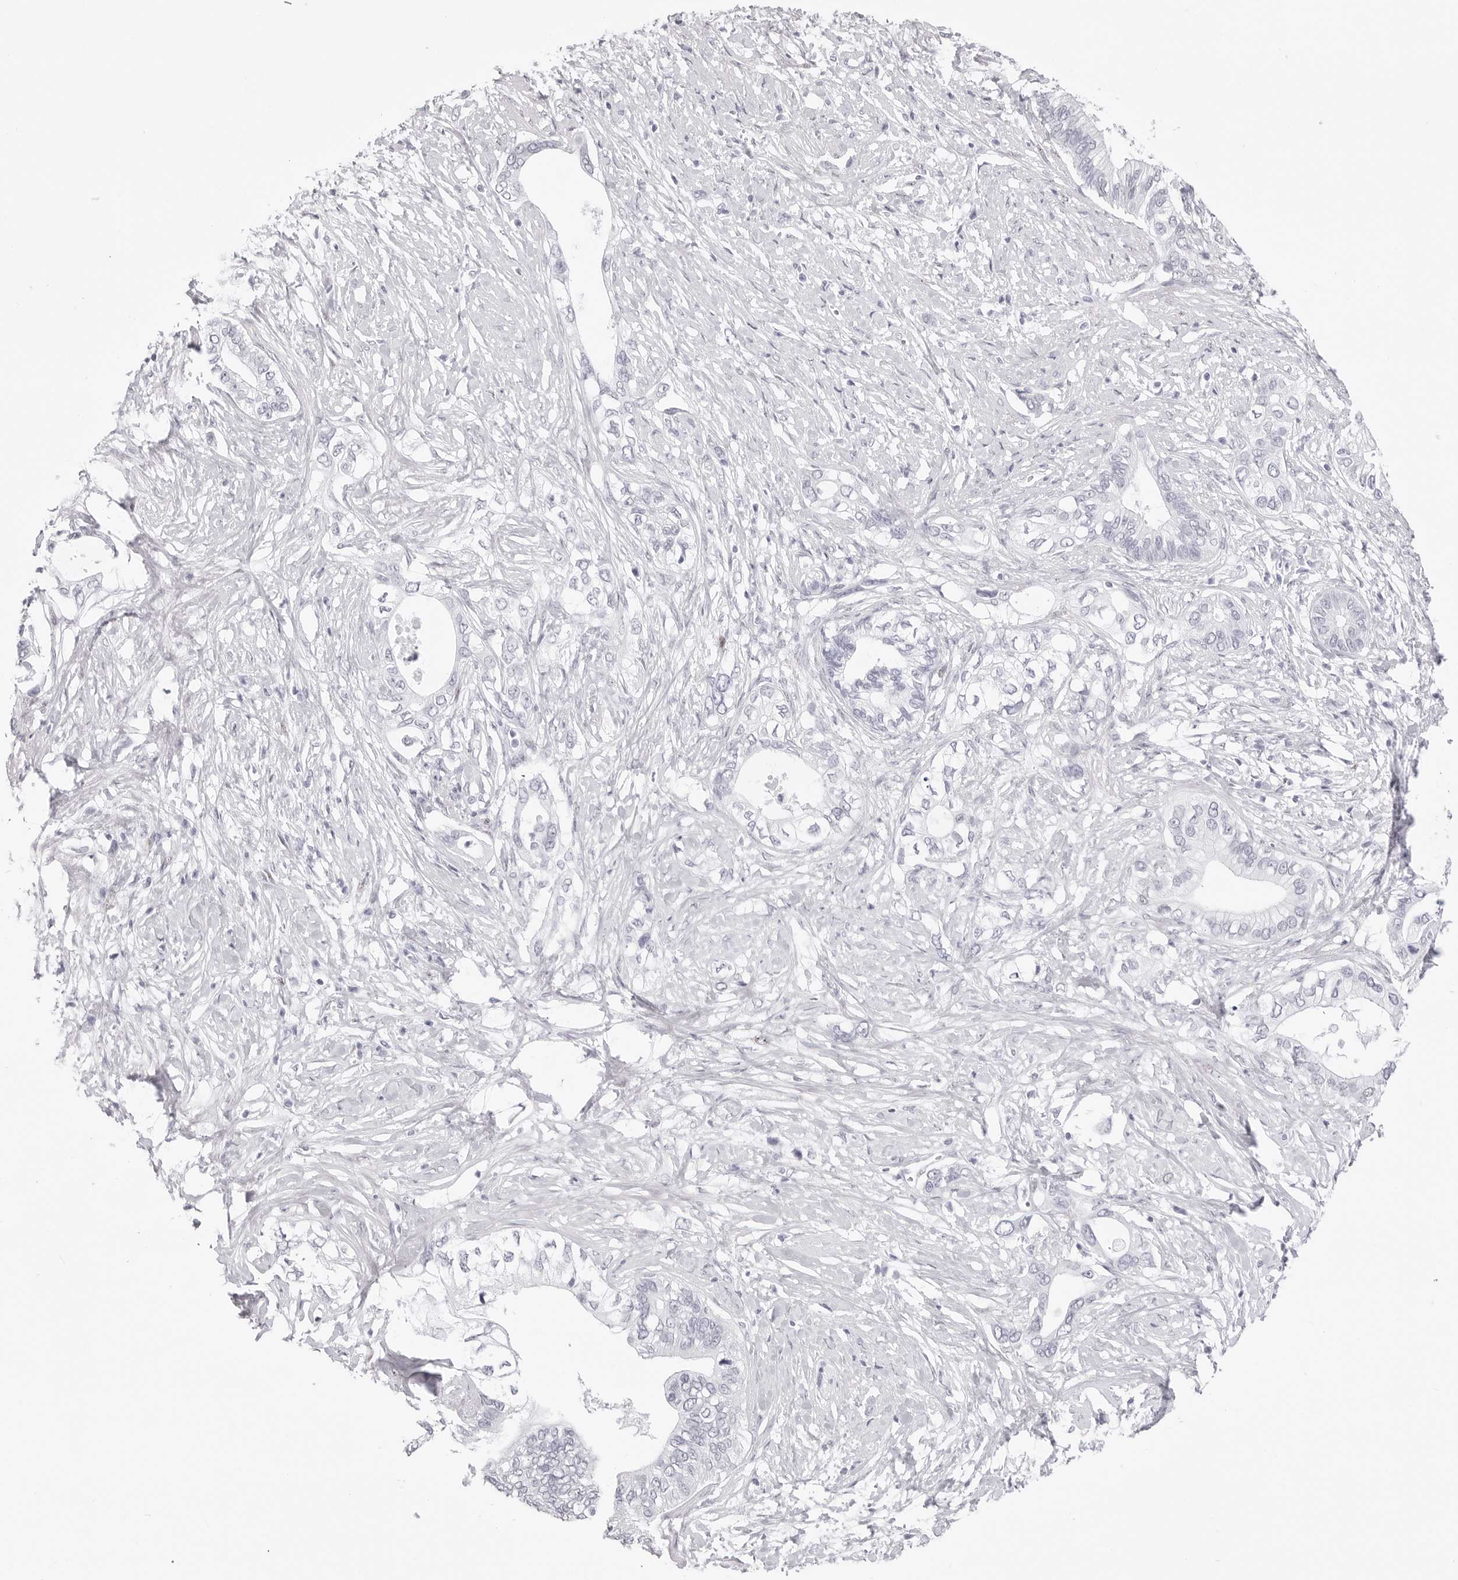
{"staining": {"intensity": "negative", "quantity": "none", "location": "none"}, "tissue": "pancreatic cancer", "cell_type": "Tumor cells", "image_type": "cancer", "snomed": [{"axis": "morphology", "description": "Normal tissue, NOS"}, {"axis": "morphology", "description": "Adenocarcinoma, NOS"}, {"axis": "topography", "description": "Pancreas"}, {"axis": "topography", "description": "Peripheral nerve tissue"}], "caption": "Immunohistochemistry of human adenocarcinoma (pancreatic) displays no staining in tumor cells.", "gene": "TSSK1B", "patient": {"sex": "male", "age": 59}}